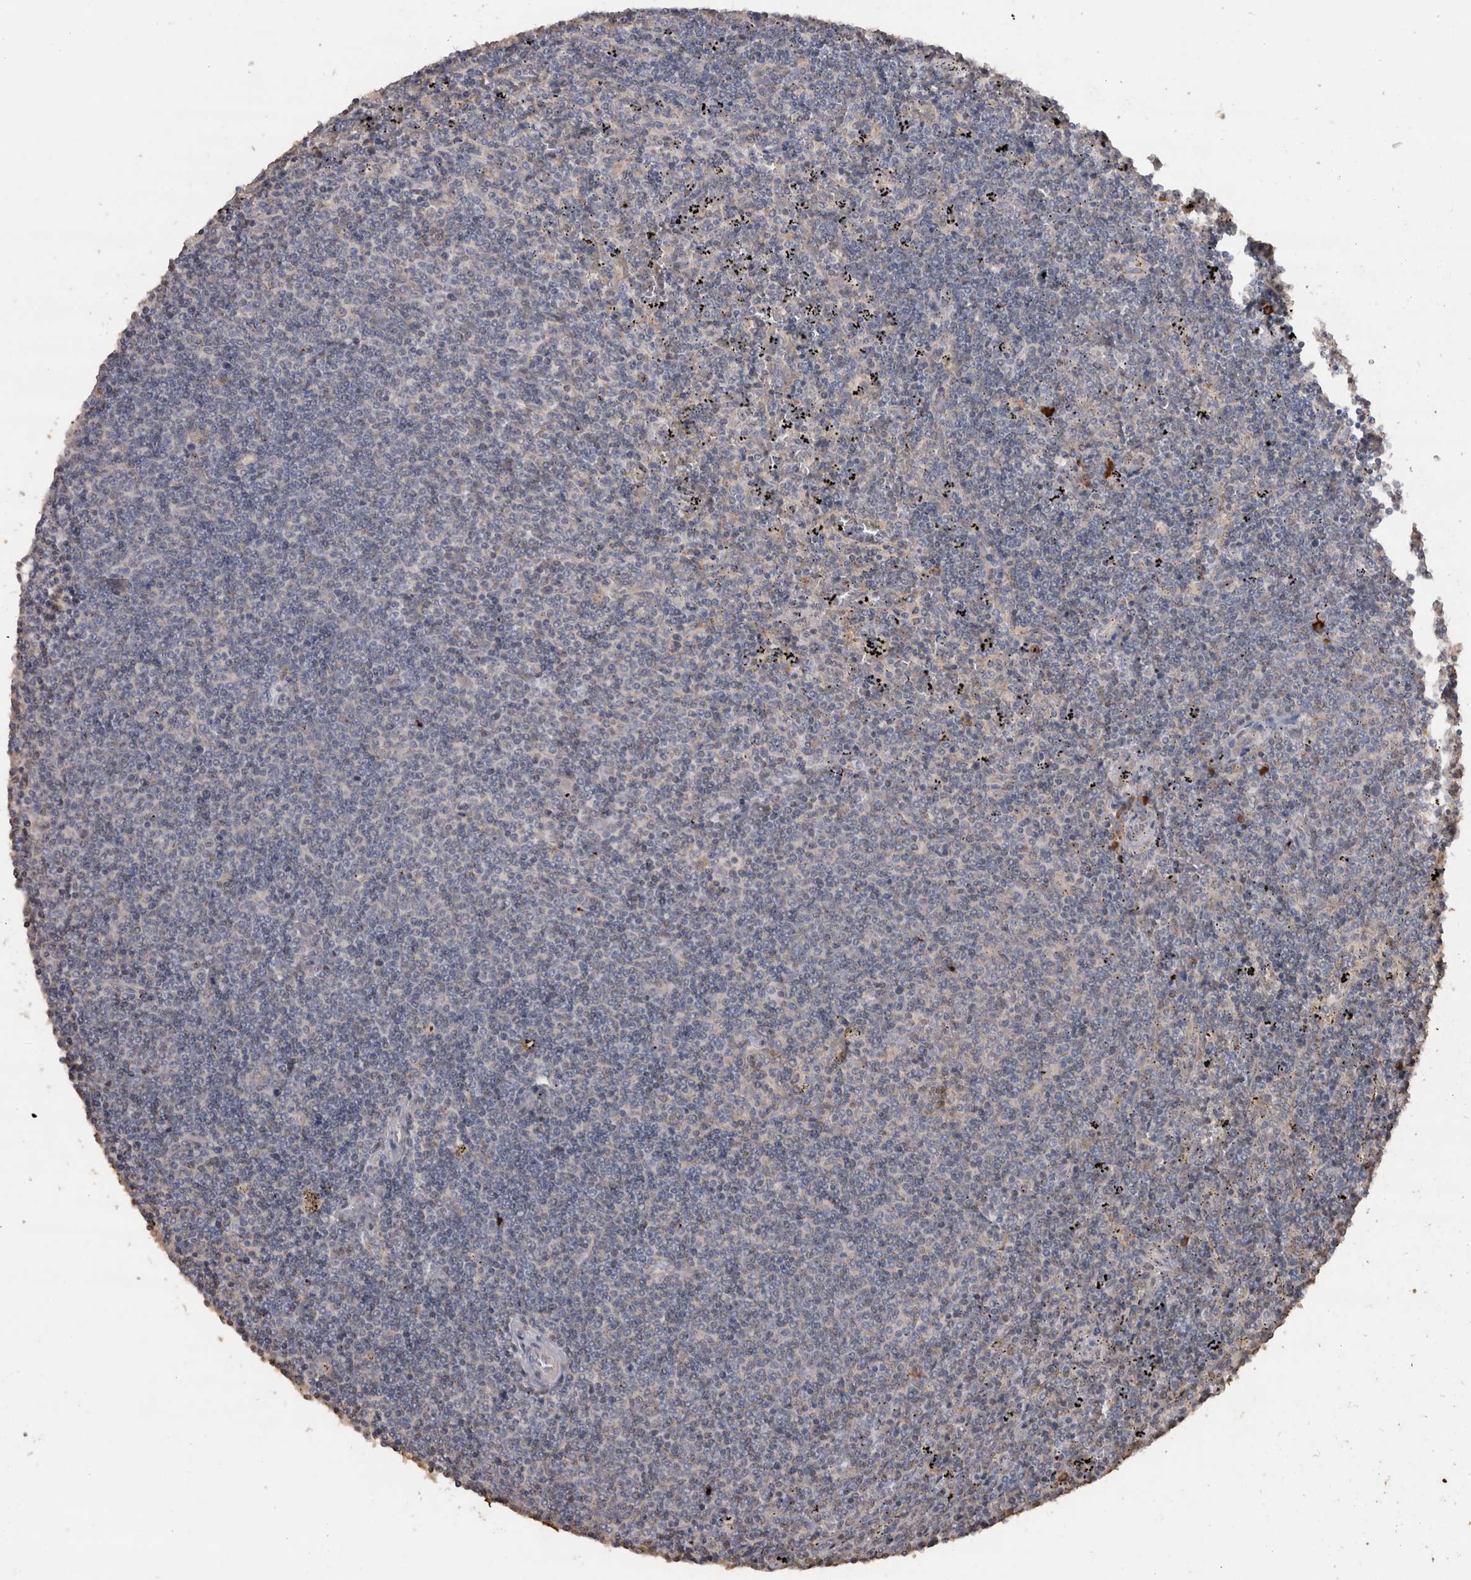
{"staining": {"intensity": "negative", "quantity": "none", "location": "none"}, "tissue": "lymphoma", "cell_type": "Tumor cells", "image_type": "cancer", "snomed": [{"axis": "morphology", "description": "Malignant lymphoma, non-Hodgkin's type, Low grade"}, {"axis": "topography", "description": "Spleen"}], "caption": "The image demonstrates no significant staining in tumor cells of lymphoma.", "gene": "CRELD2", "patient": {"sex": "female", "age": 50}}